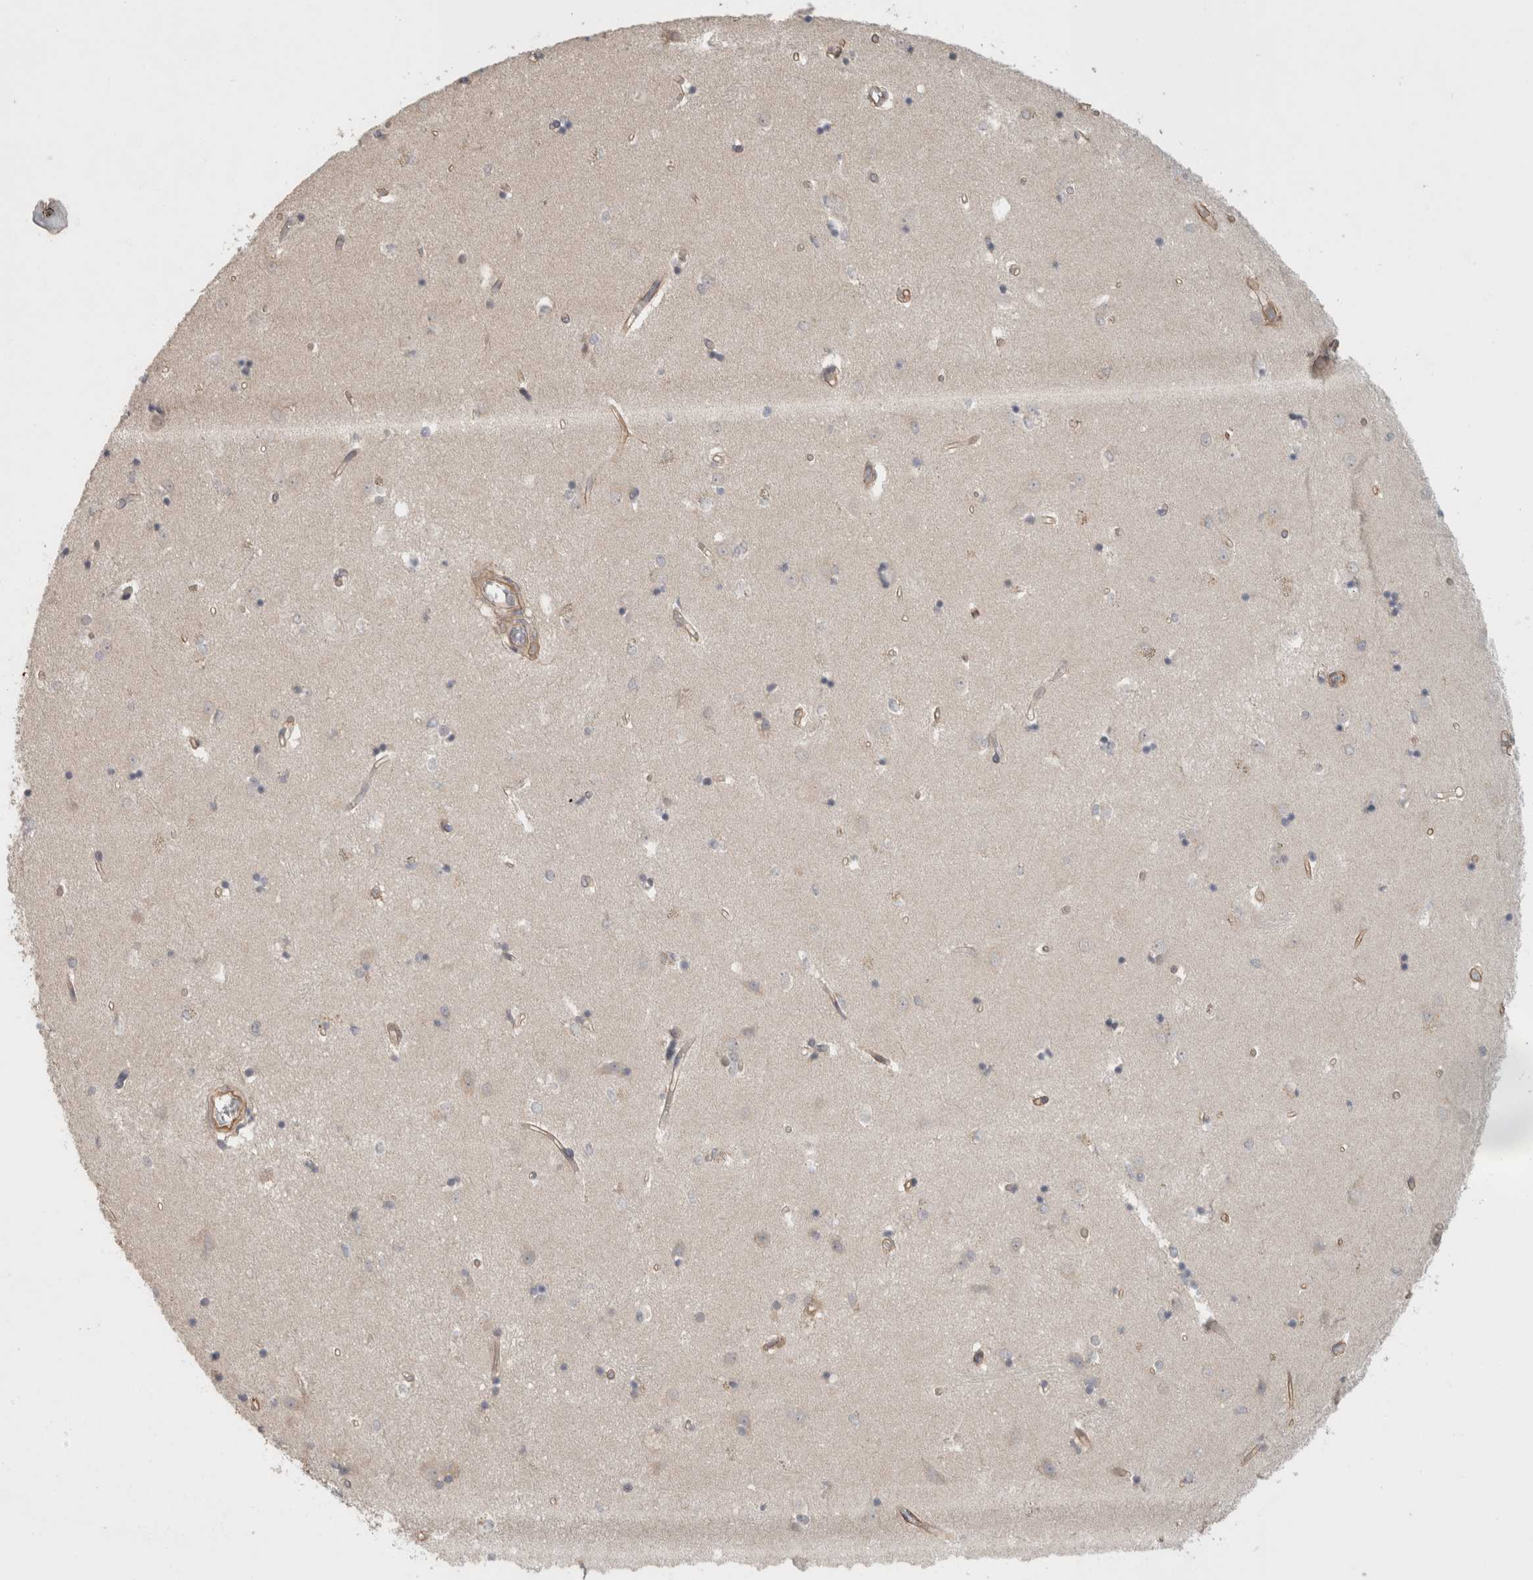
{"staining": {"intensity": "negative", "quantity": "none", "location": "none"}, "tissue": "caudate", "cell_type": "Glial cells", "image_type": "normal", "snomed": [{"axis": "morphology", "description": "Normal tissue, NOS"}, {"axis": "topography", "description": "Lateral ventricle wall"}], "caption": "Glial cells are negative for protein expression in benign human caudate. (Stains: DAB (3,3'-diaminobenzidine) immunohistochemistry with hematoxylin counter stain, Microscopy: brightfield microscopy at high magnification).", "gene": "HSPG2", "patient": {"sex": "male", "age": 45}}